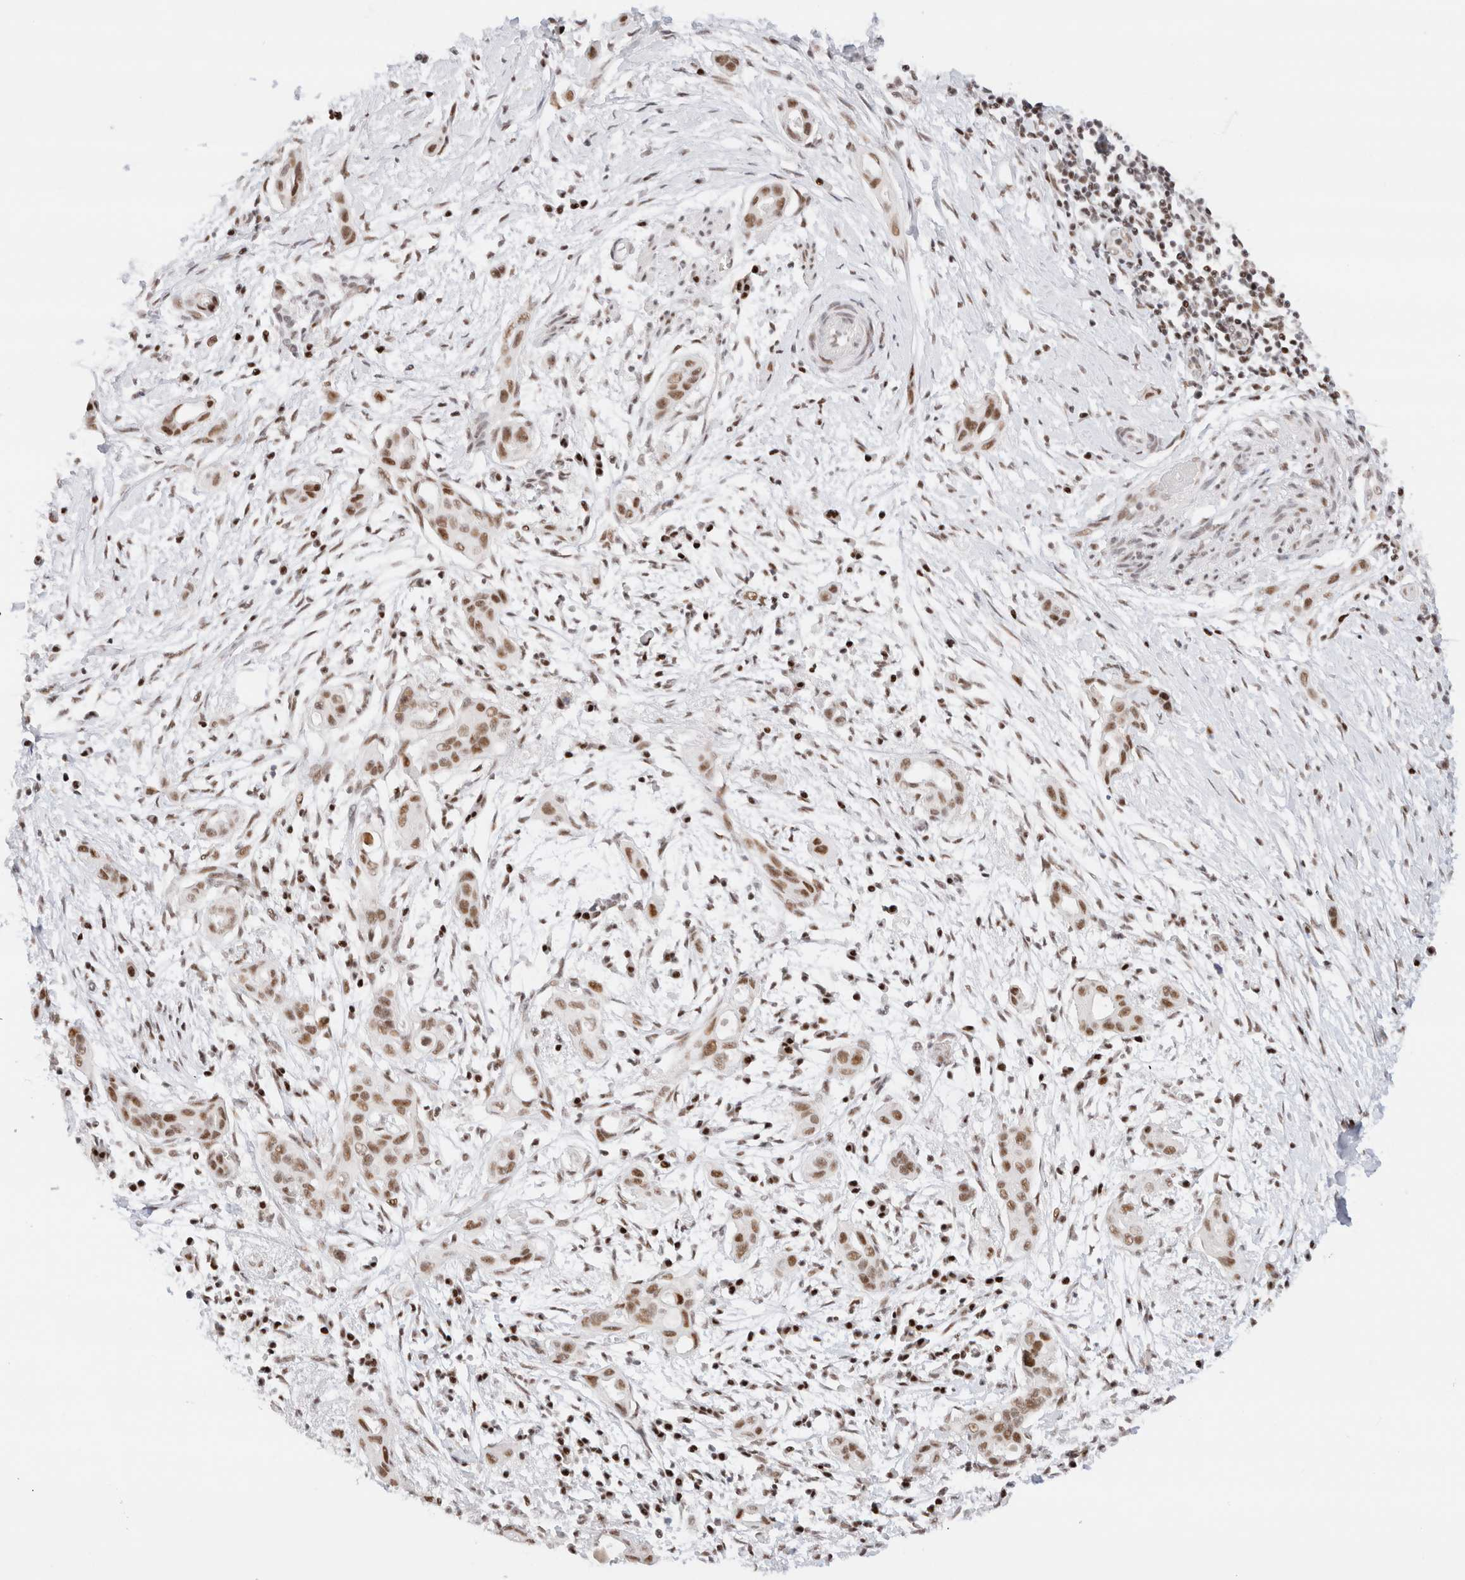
{"staining": {"intensity": "weak", "quantity": ">75%", "location": "nuclear"}, "tissue": "pancreatic cancer", "cell_type": "Tumor cells", "image_type": "cancer", "snomed": [{"axis": "morphology", "description": "Adenocarcinoma, NOS"}, {"axis": "topography", "description": "Pancreas"}], "caption": "Pancreatic adenocarcinoma was stained to show a protein in brown. There is low levels of weak nuclear staining in approximately >75% of tumor cells.", "gene": "ZNF282", "patient": {"sex": "male", "age": 59}}